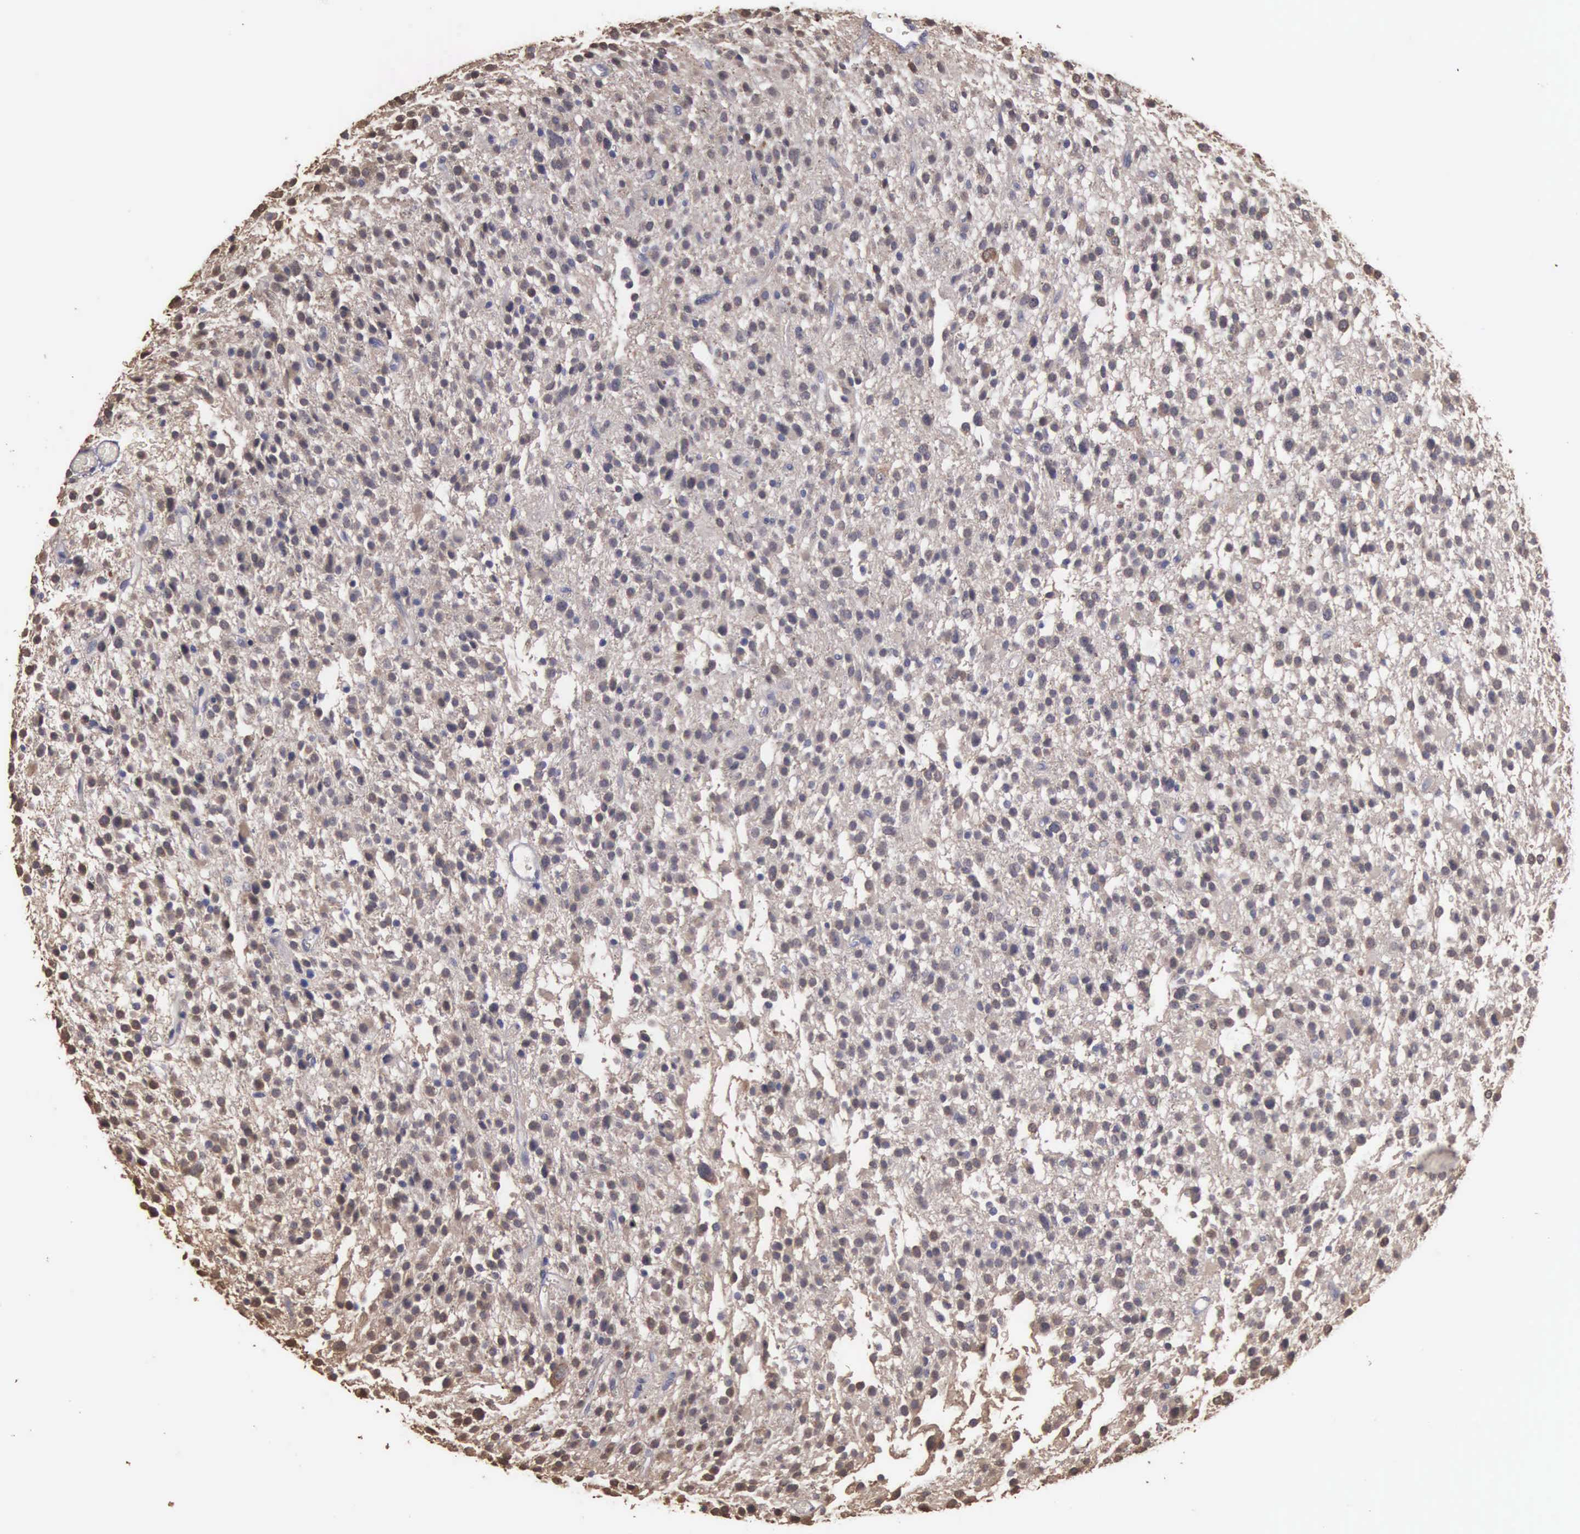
{"staining": {"intensity": "weak", "quantity": ">75%", "location": "cytoplasmic/membranous"}, "tissue": "glioma", "cell_type": "Tumor cells", "image_type": "cancer", "snomed": [{"axis": "morphology", "description": "Glioma, malignant, Low grade"}, {"axis": "topography", "description": "Brain"}], "caption": "Glioma tissue shows weak cytoplasmic/membranous positivity in approximately >75% of tumor cells, visualized by immunohistochemistry. (DAB IHC with brightfield microscopy, high magnification).", "gene": "ENO3", "patient": {"sex": "female", "age": 36}}